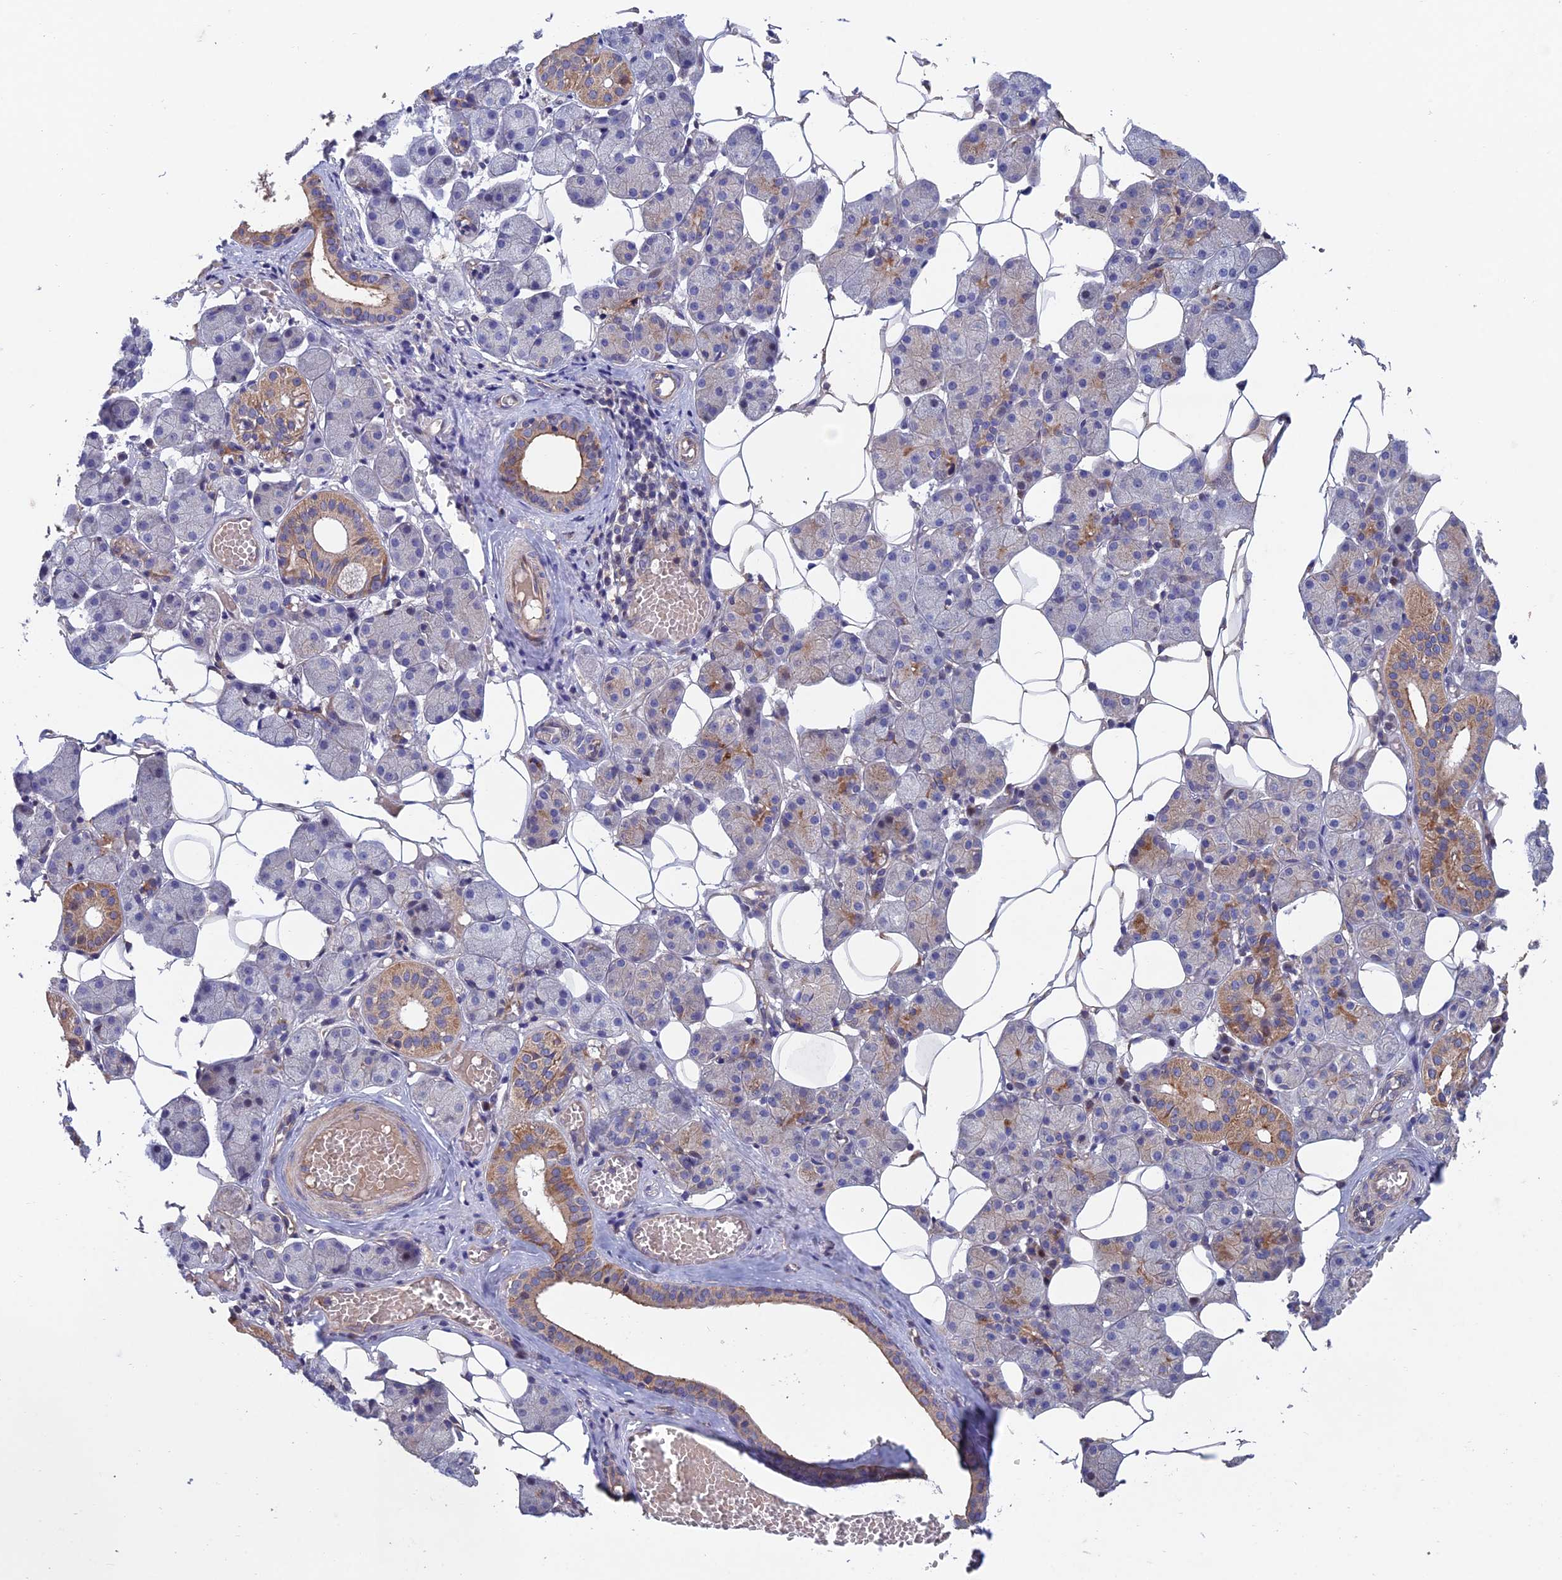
{"staining": {"intensity": "moderate", "quantity": "<25%", "location": "cytoplasmic/membranous"}, "tissue": "salivary gland", "cell_type": "Glandular cells", "image_type": "normal", "snomed": [{"axis": "morphology", "description": "Normal tissue, NOS"}, {"axis": "topography", "description": "Salivary gland"}], "caption": "About <25% of glandular cells in unremarkable human salivary gland exhibit moderate cytoplasmic/membranous protein expression as visualized by brown immunohistochemical staining.", "gene": "USP37", "patient": {"sex": "female", "age": 33}}